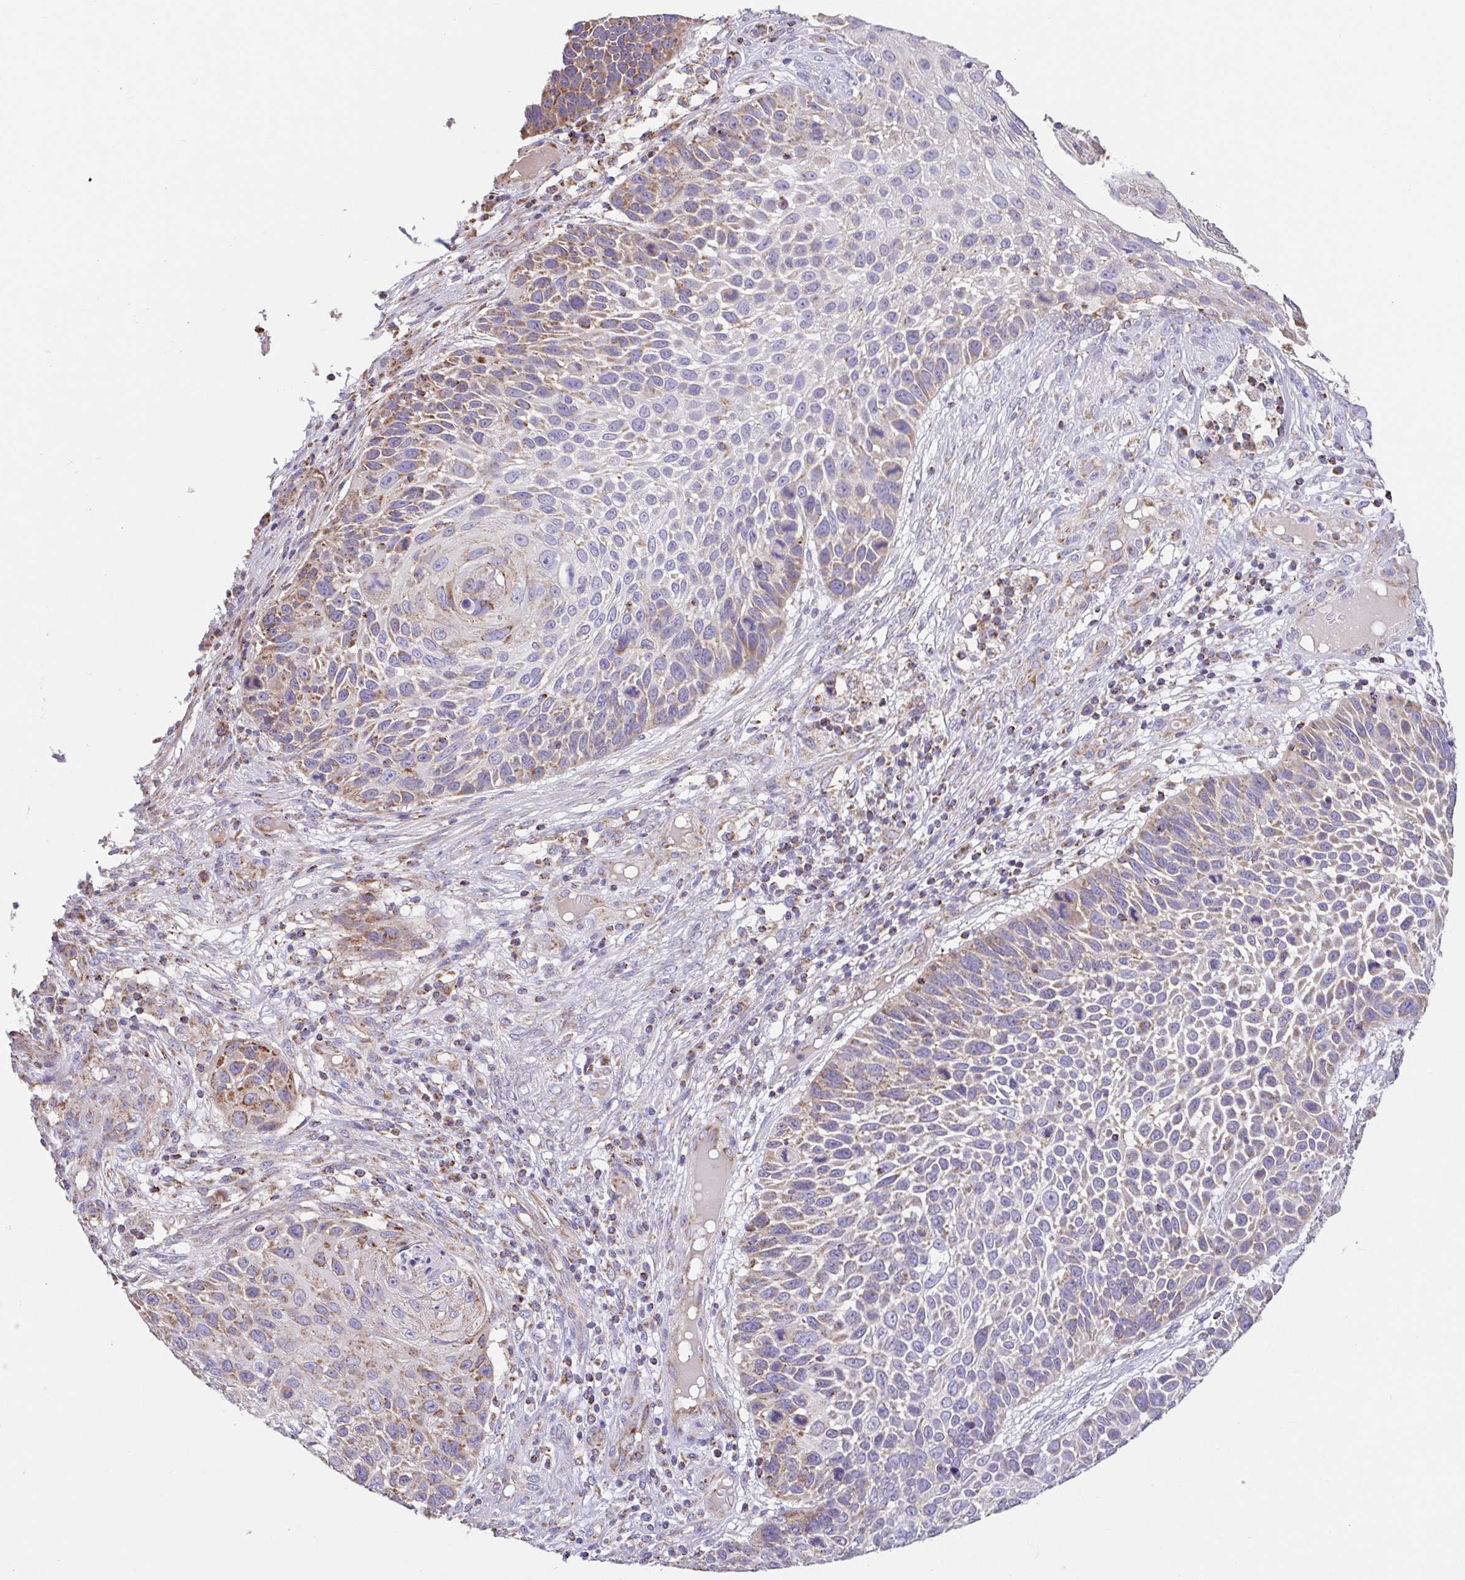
{"staining": {"intensity": "moderate", "quantity": ">75%", "location": "cytoplasmic/membranous"}, "tissue": "skin cancer", "cell_type": "Tumor cells", "image_type": "cancer", "snomed": [{"axis": "morphology", "description": "Squamous cell carcinoma, NOS"}, {"axis": "topography", "description": "Skin"}], "caption": "The photomicrograph displays immunohistochemical staining of squamous cell carcinoma (skin). There is moderate cytoplasmic/membranous expression is present in about >75% of tumor cells.", "gene": "GINM1", "patient": {"sex": "male", "age": 92}}